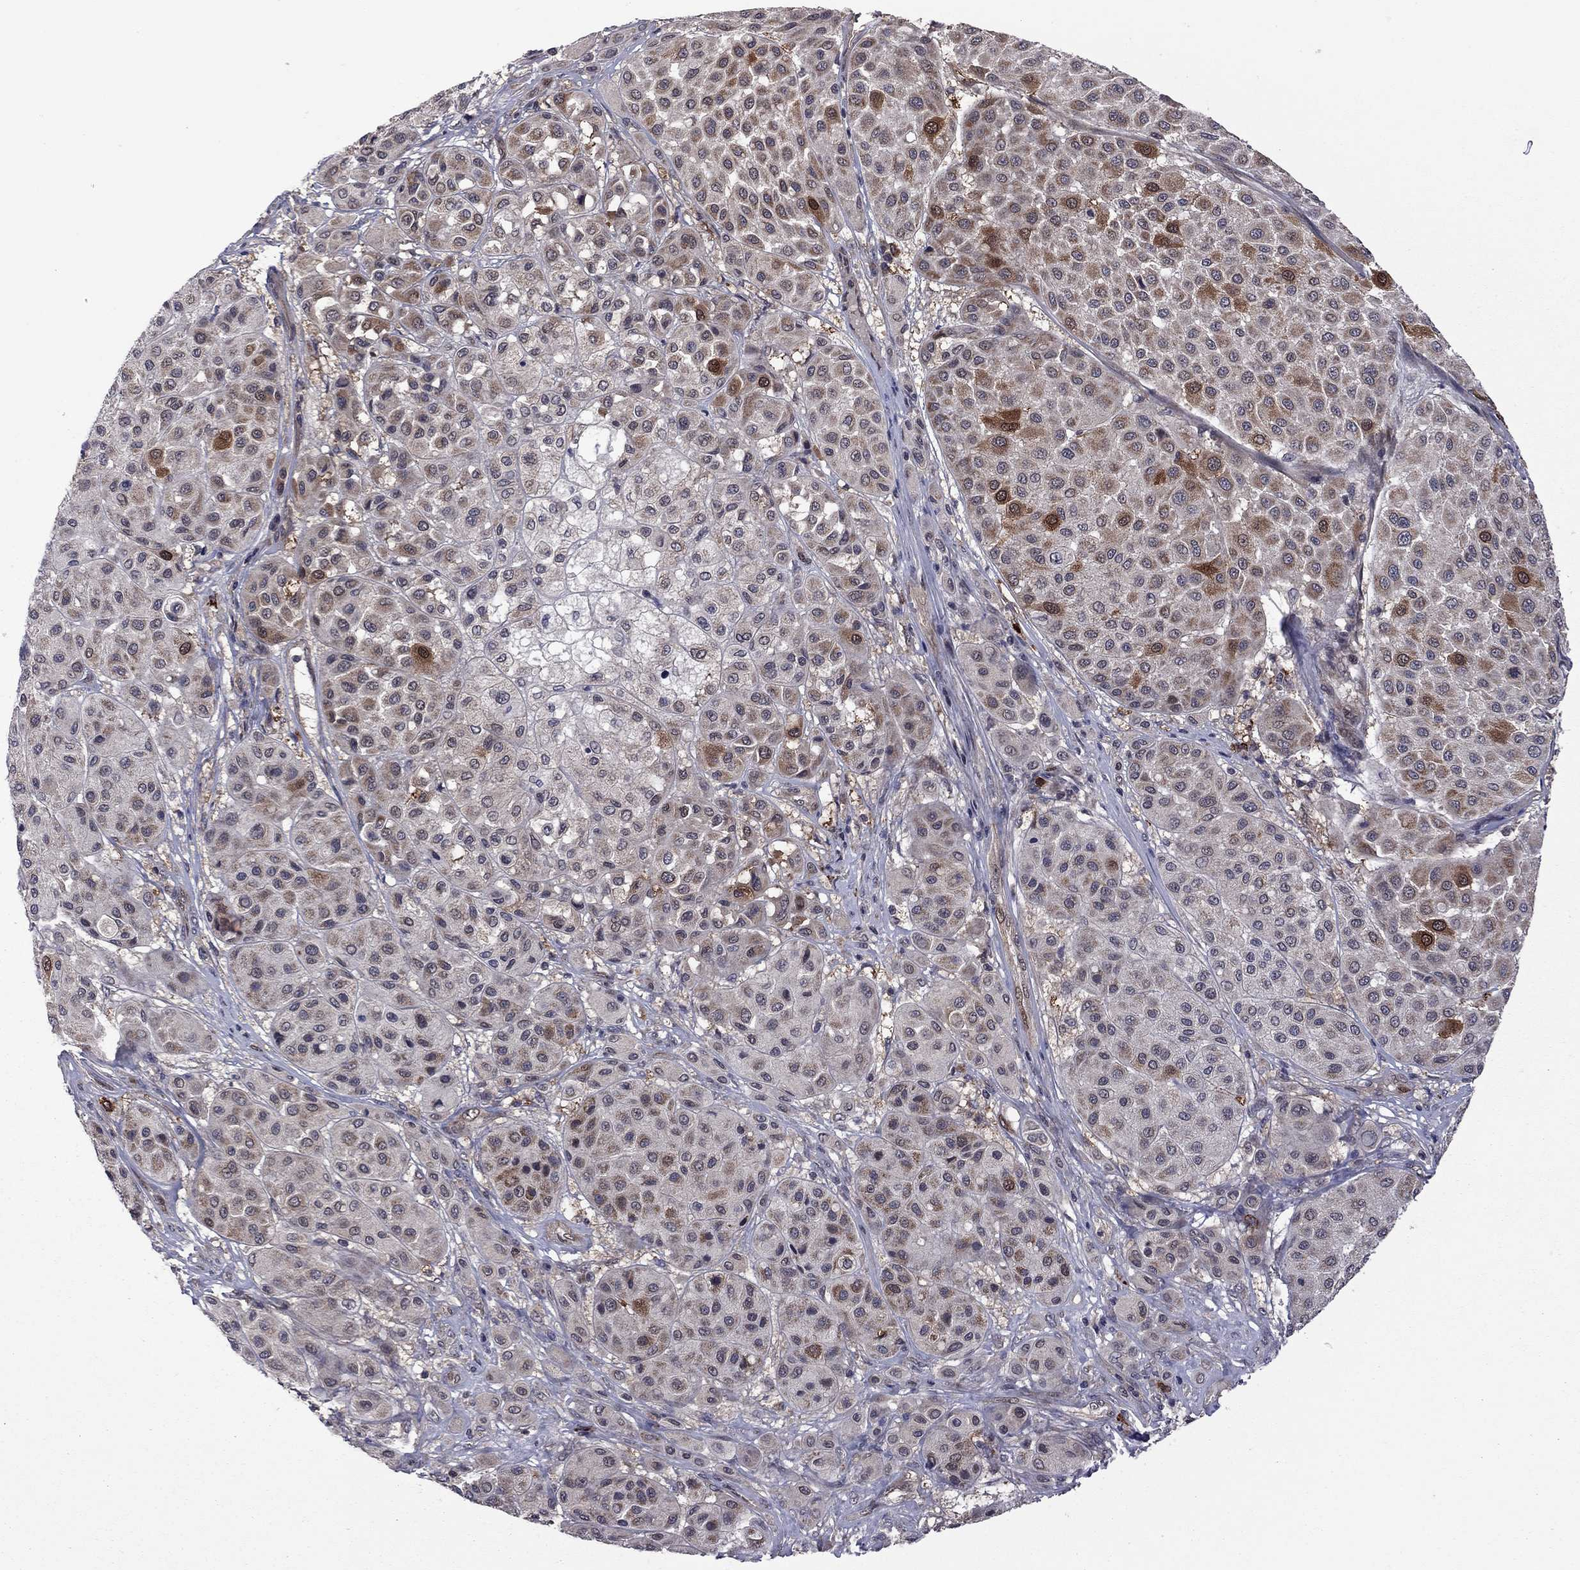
{"staining": {"intensity": "moderate", "quantity": "<25%", "location": "cytoplasmic/membranous"}, "tissue": "melanoma", "cell_type": "Tumor cells", "image_type": "cancer", "snomed": [{"axis": "morphology", "description": "Malignant melanoma, Metastatic site"}, {"axis": "topography", "description": "Smooth muscle"}], "caption": "Malignant melanoma (metastatic site) stained with DAB immunohistochemistry (IHC) displays low levels of moderate cytoplasmic/membranous positivity in about <25% of tumor cells.", "gene": "GPAA1", "patient": {"sex": "male", "age": 41}}